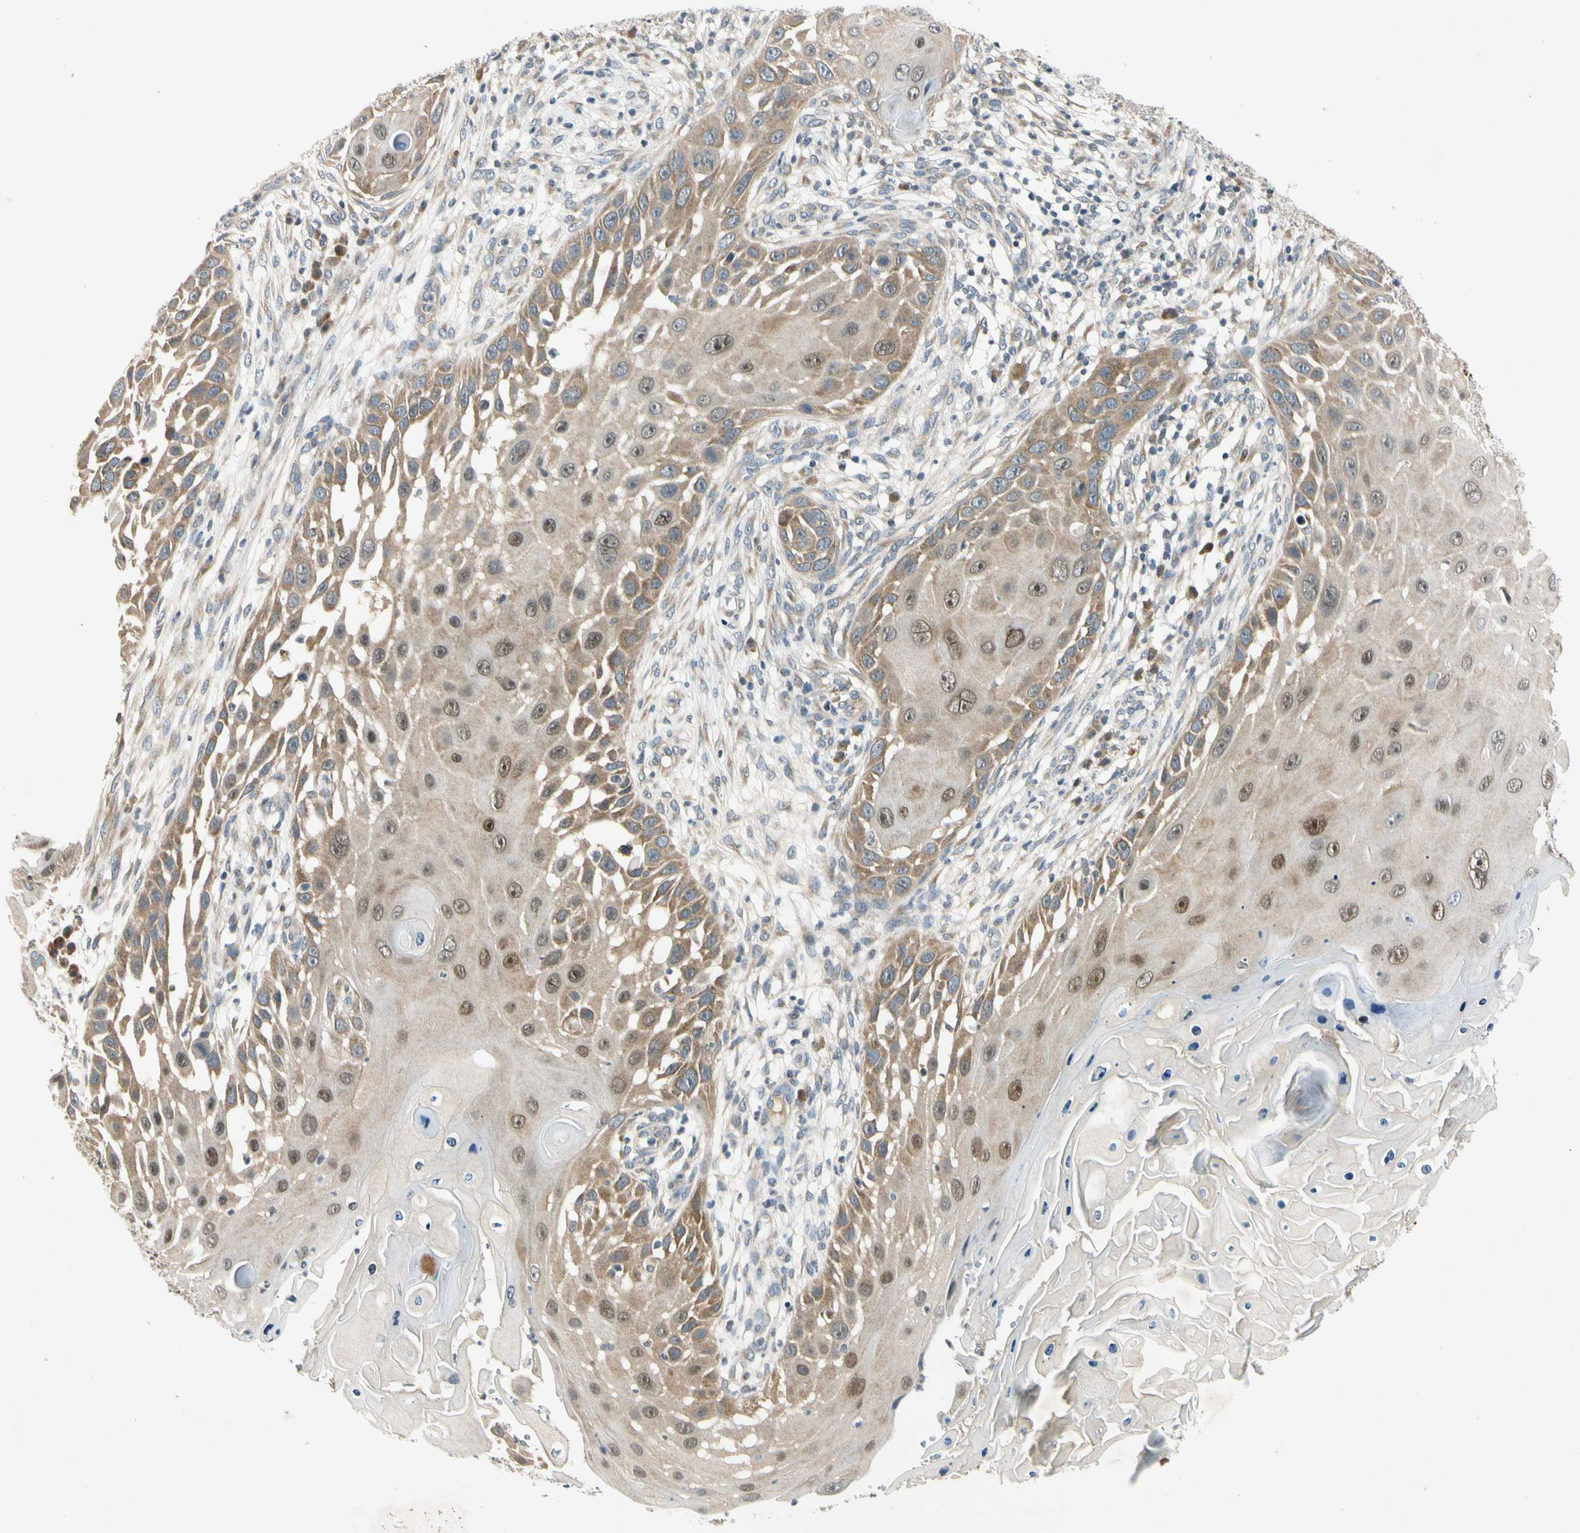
{"staining": {"intensity": "moderate", "quantity": ">75%", "location": "cytoplasmic/membranous,nuclear"}, "tissue": "skin cancer", "cell_type": "Tumor cells", "image_type": "cancer", "snomed": [{"axis": "morphology", "description": "Squamous cell carcinoma, NOS"}, {"axis": "topography", "description": "Skin"}], "caption": "A high-resolution histopathology image shows immunohistochemistry staining of skin squamous cell carcinoma, which exhibits moderate cytoplasmic/membranous and nuclear staining in about >75% of tumor cells.", "gene": "RPS6KB2", "patient": {"sex": "female", "age": 44}}